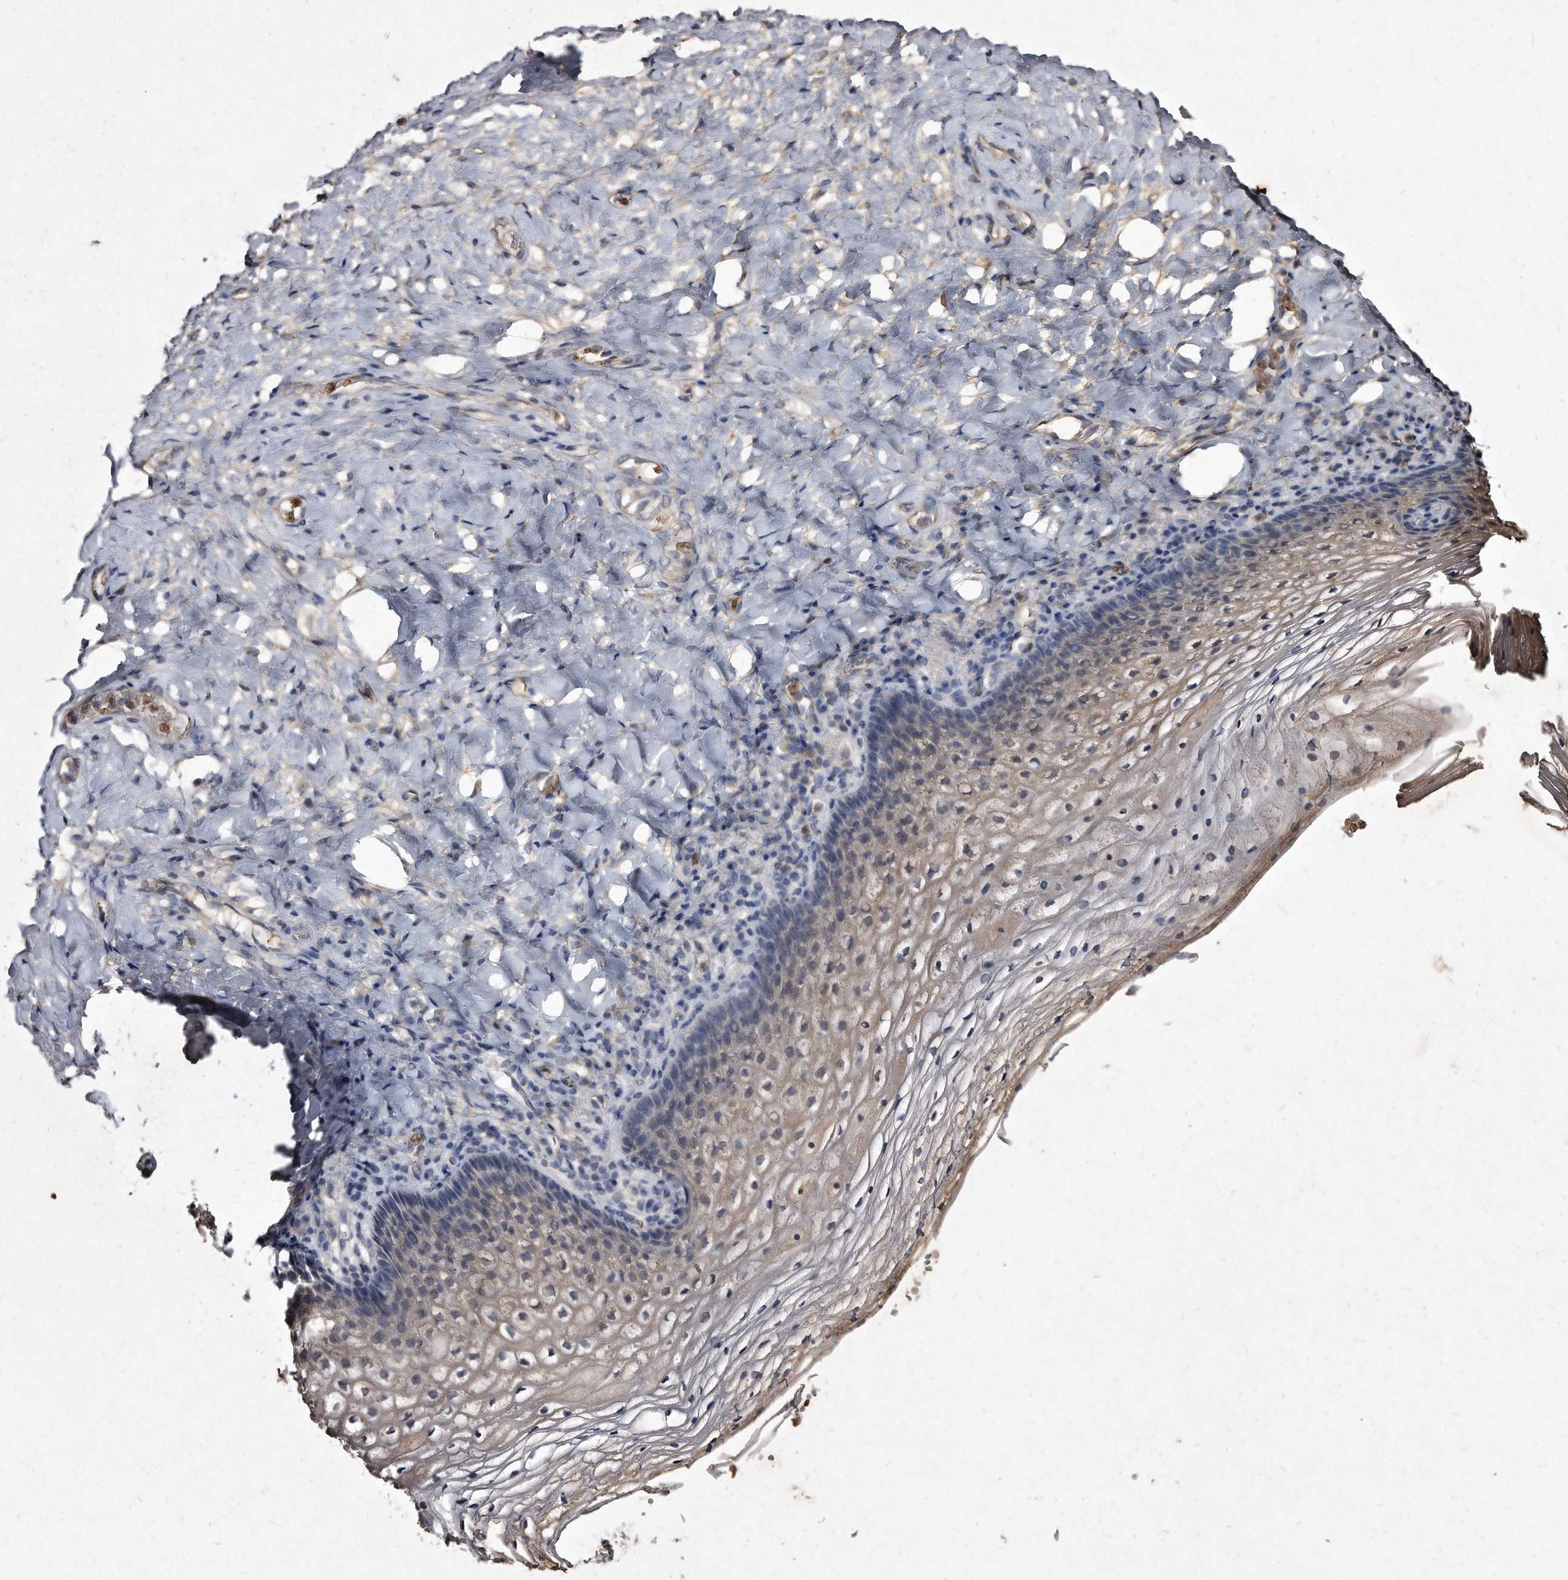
{"staining": {"intensity": "moderate", "quantity": "25%-75%", "location": "cytoplasmic/membranous"}, "tissue": "vagina", "cell_type": "Squamous epithelial cells", "image_type": "normal", "snomed": [{"axis": "morphology", "description": "Normal tissue, NOS"}, {"axis": "topography", "description": "Vagina"}], "caption": "A photomicrograph of human vagina stained for a protein displays moderate cytoplasmic/membranous brown staining in squamous epithelial cells. The protein of interest is stained brown, and the nuclei are stained in blue (DAB (3,3'-diaminobenzidine) IHC with brightfield microscopy, high magnification).", "gene": "KLHDC3", "patient": {"sex": "female", "age": 60}}